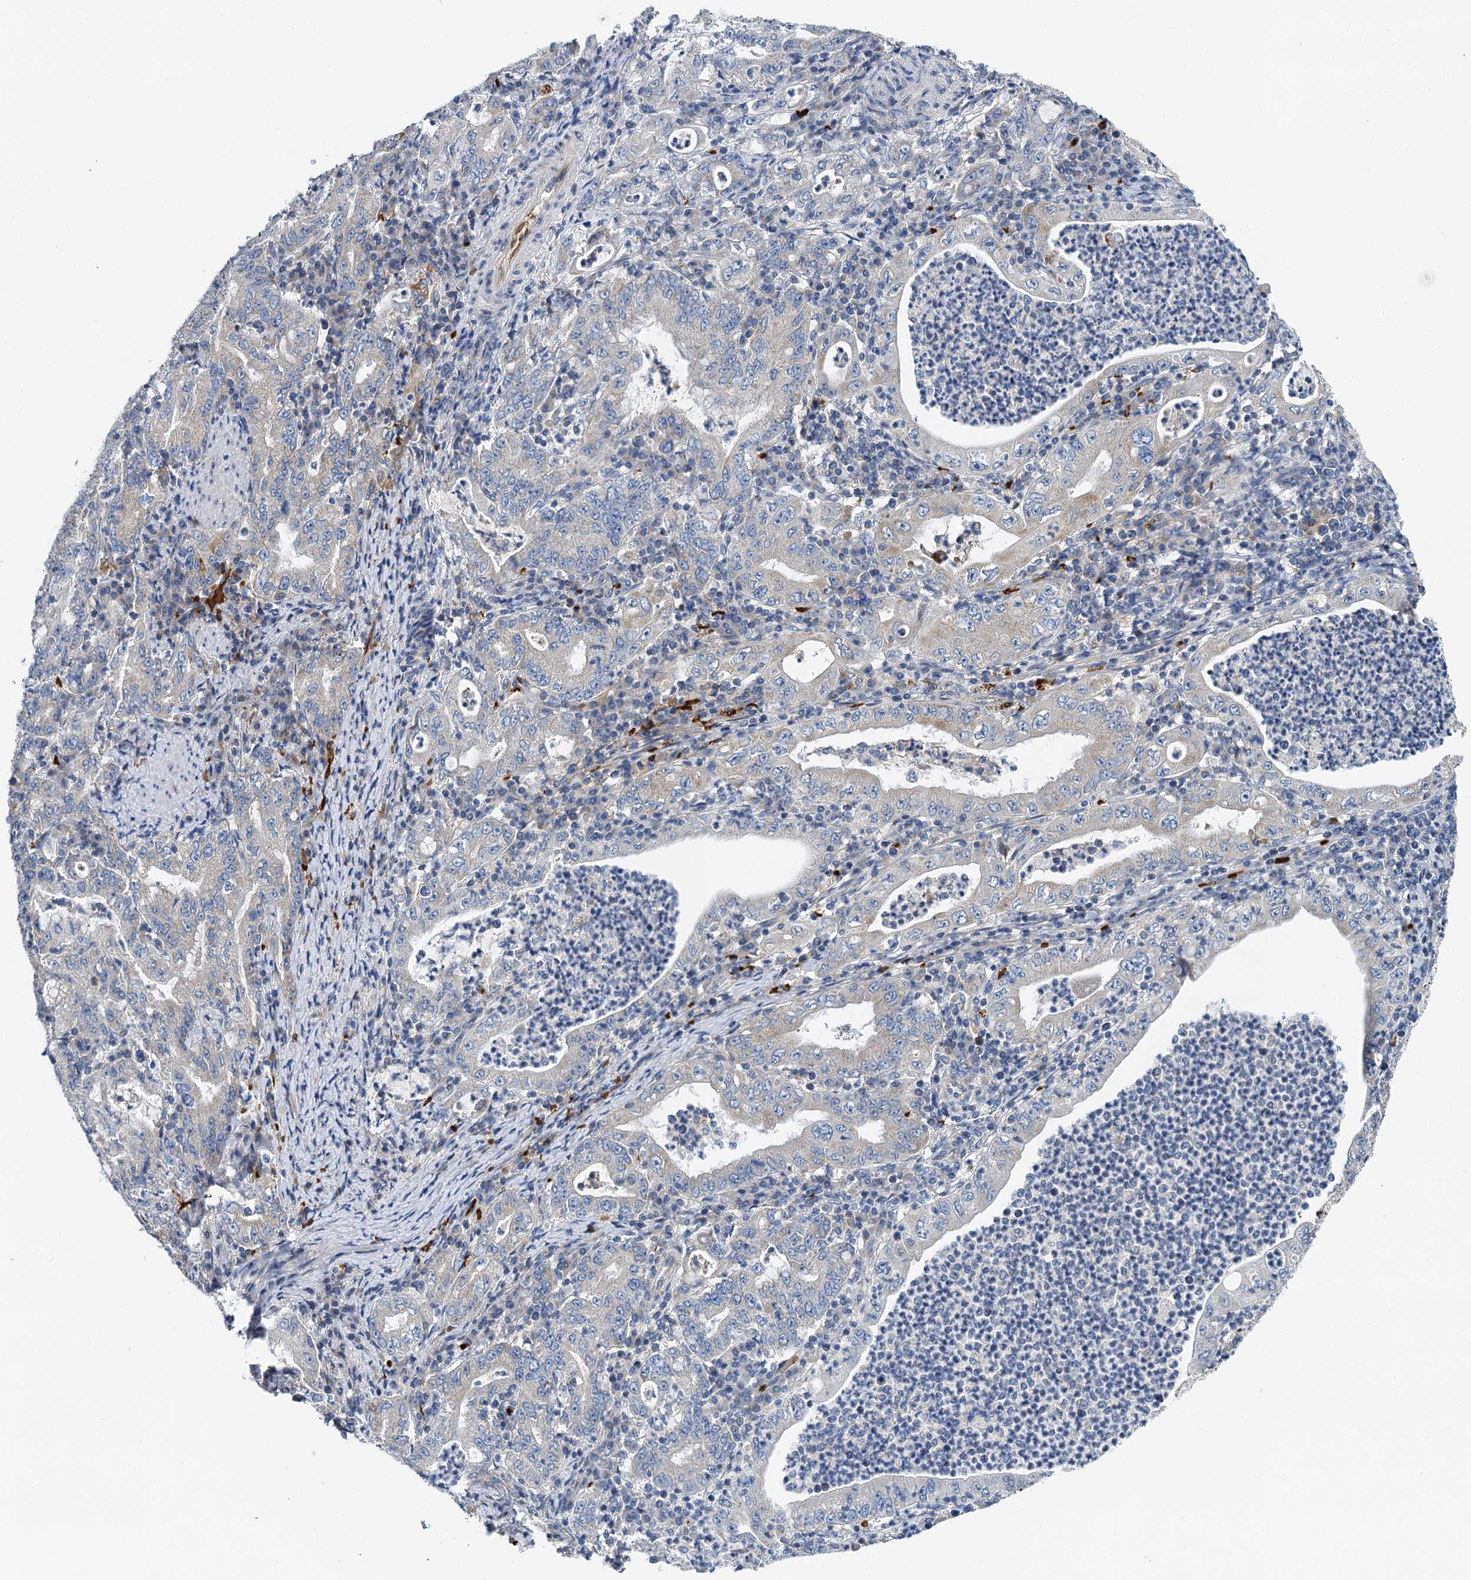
{"staining": {"intensity": "negative", "quantity": "none", "location": "none"}, "tissue": "stomach cancer", "cell_type": "Tumor cells", "image_type": "cancer", "snomed": [{"axis": "morphology", "description": "Normal tissue, NOS"}, {"axis": "morphology", "description": "Adenocarcinoma, NOS"}, {"axis": "topography", "description": "Esophagus"}, {"axis": "topography", "description": "Stomach, upper"}, {"axis": "topography", "description": "Peripheral nerve tissue"}], "caption": "Human adenocarcinoma (stomach) stained for a protein using IHC demonstrates no positivity in tumor cells.", "gene": "BCS1L", "patient": {"sex": "male", "age": 62}}